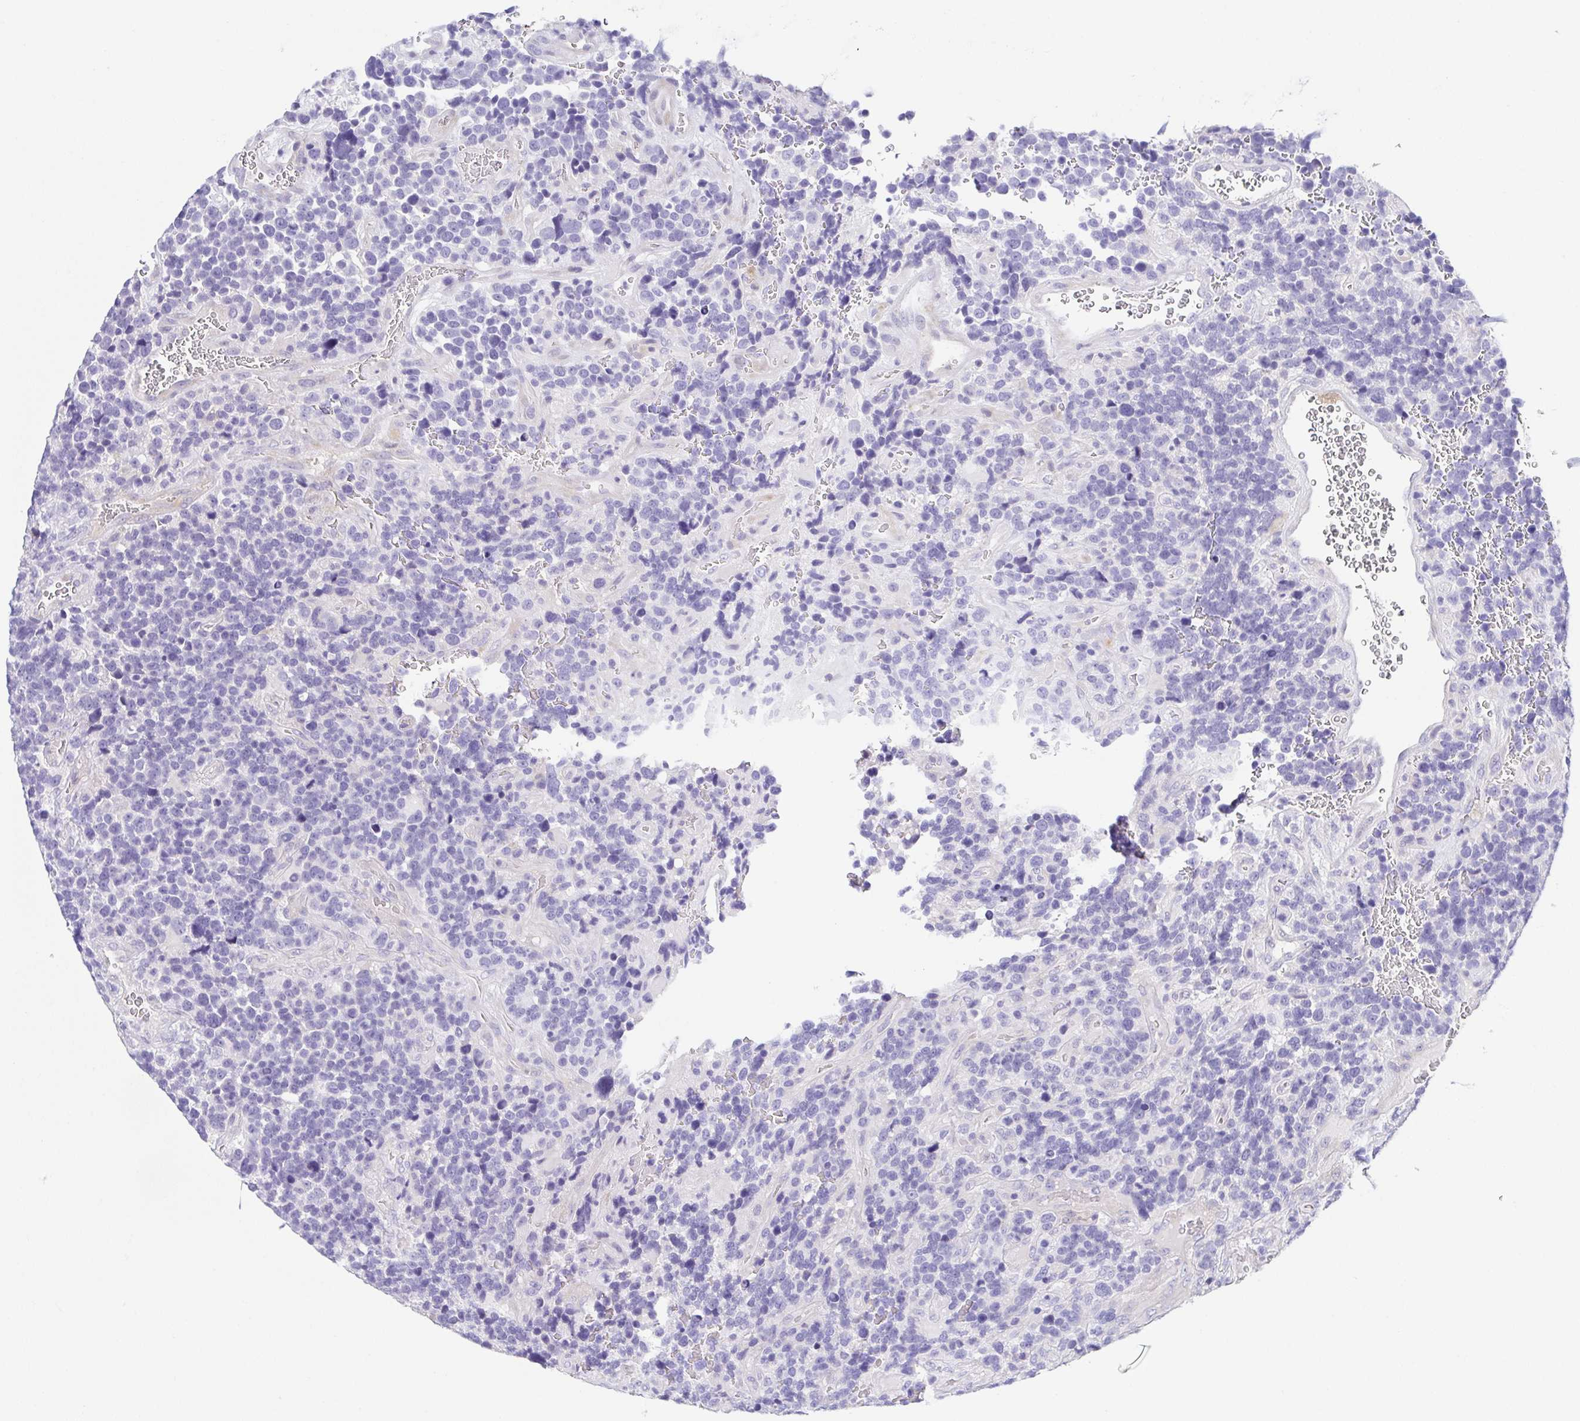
{"staining": {"intensity": "negative", "quantity": "none", "location": "none"}, "tissue": "glioma", "cell_type": "Tumor cells", "image_type": "cancer", "snomed": [{"axis": "morphology", "description": "Glioma, malignant, High grade"}, {"axis": "topography", "description": "Brain"}], "caption": "The histopathology image demonstrates no significant staining in tumor cells of malignant glioma (high-grade).", "gene": "HAPLN2", "patient": {"sex": "male", "age": 33}}